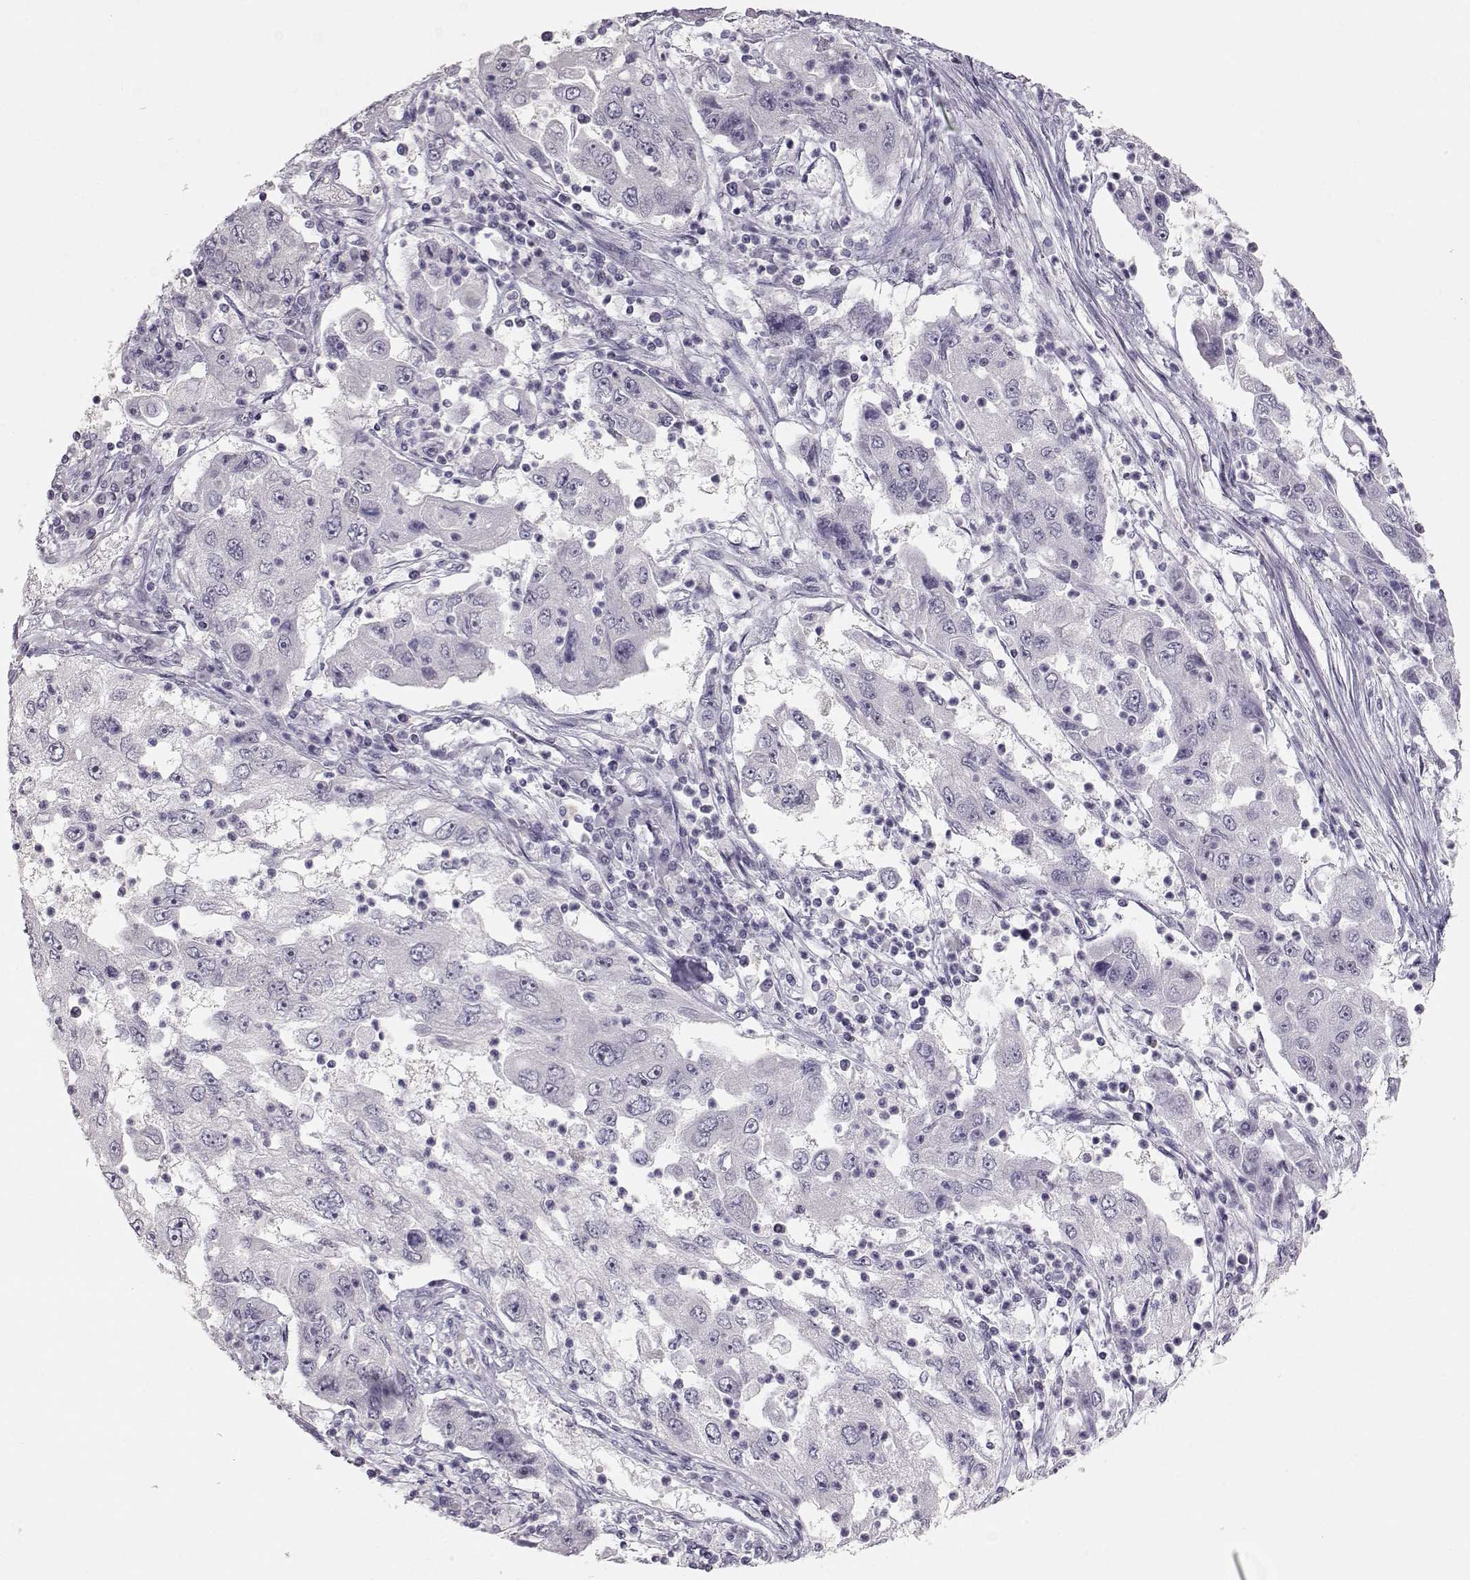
{"staining": {"intensity": "negative", "quantity": "none", "location": "none"}, "tissue": "cervical cancer", "cell_type": "Tumor cells", "image_type": "cancer", "snomed": [{"axis": "morphology", "description": "Squamous cell carcinoma, NOS"}, {"axis": "topography", "description": "Cervix"}], "caption": "Human squamous cell carcinoma (cervical) stained for a protein using immunohistochemistry exhibits no staining in tumor cells.", "gene": "FAM205A", "patient": {"sex": "female", "age": 36}}